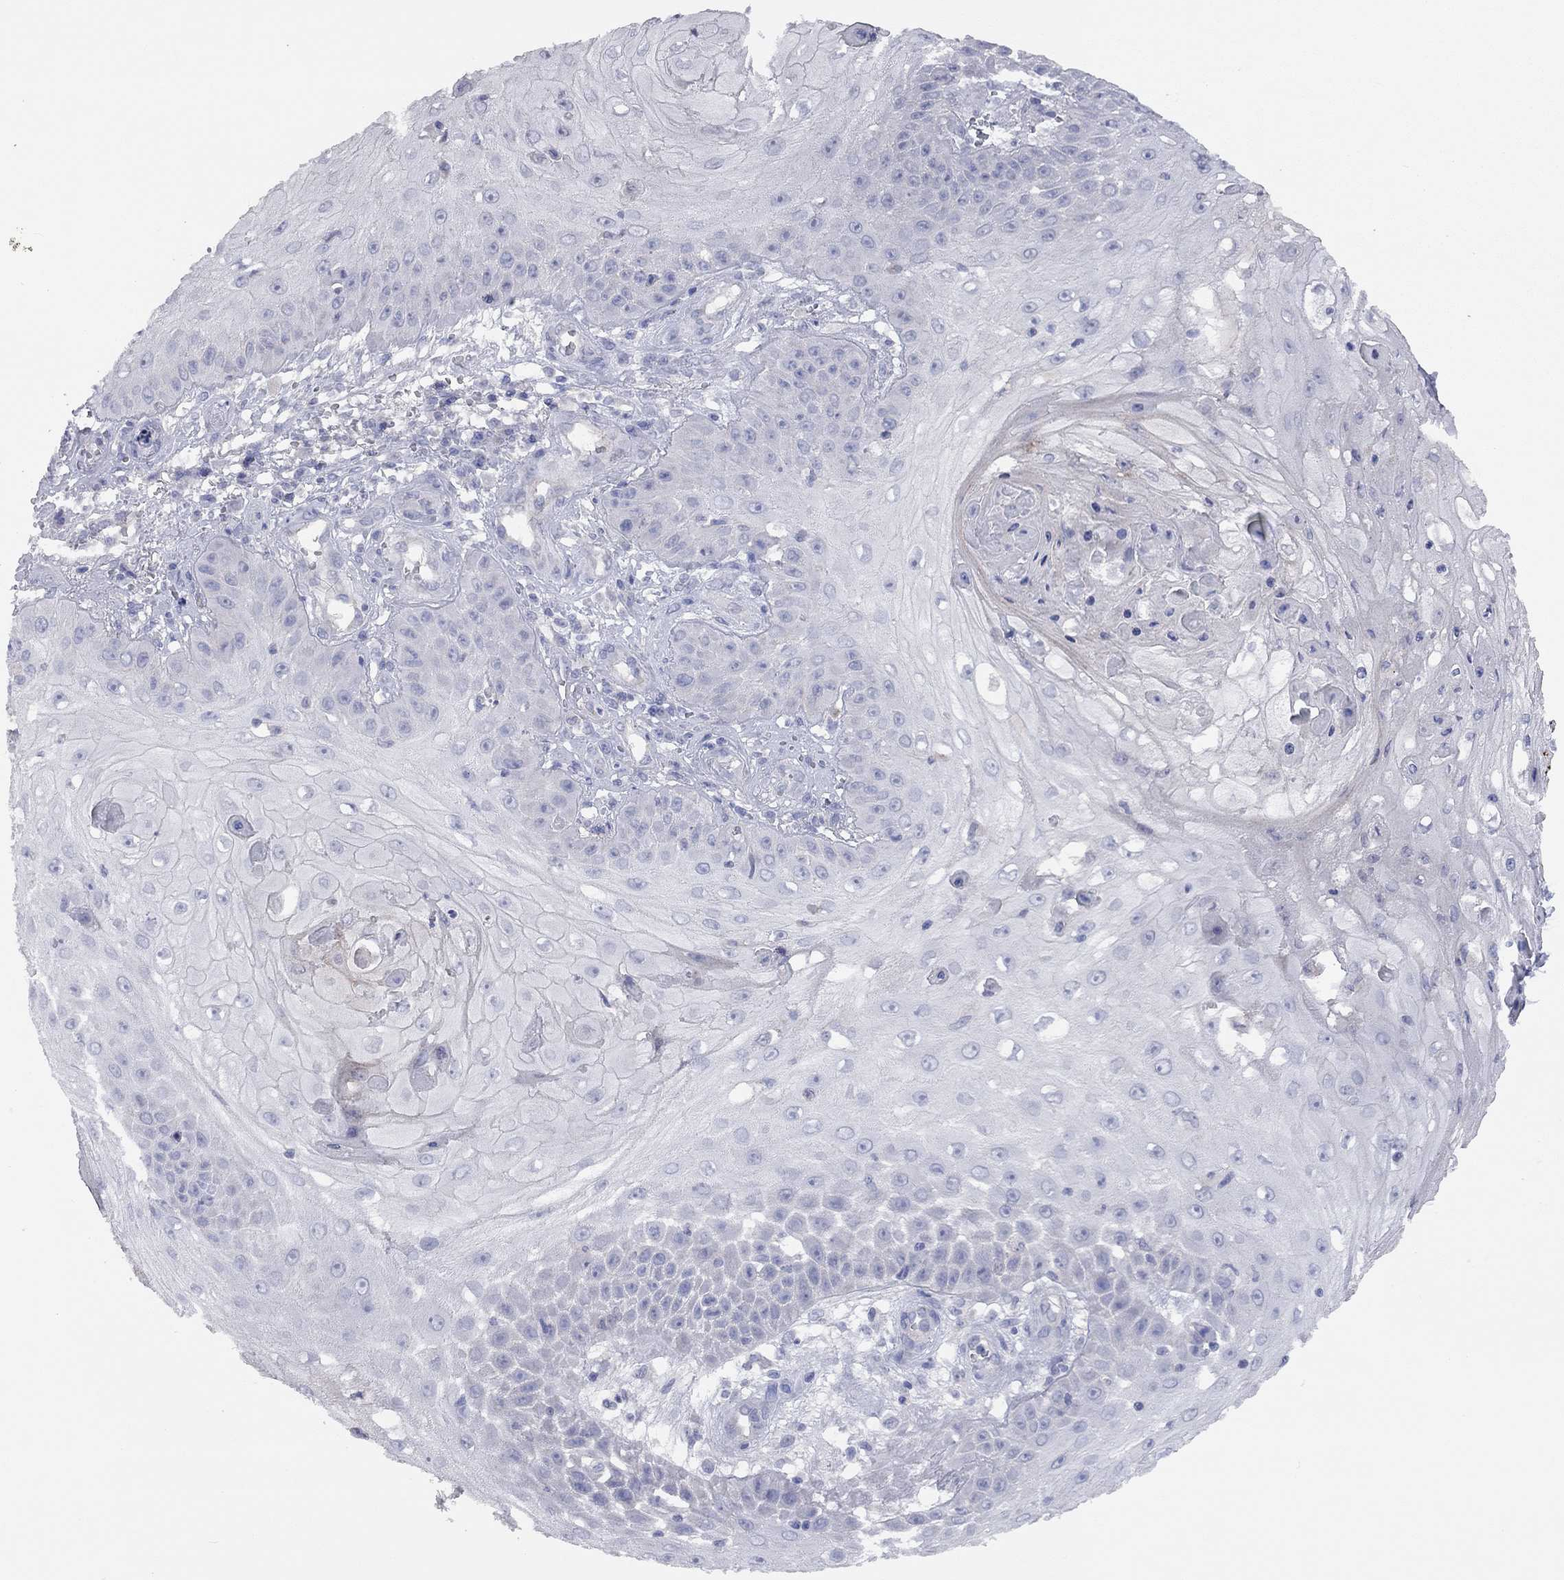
{"staining": {"intensity": "negative", "quantity": "none", "location": "none"}, "tissue": "skin cancer", "cell_type": "Tumor cells", "image_type": "cancer", "snomed": [{"axis": "morphology", "description": "Squamous cell carcinoma, NOS"}, {"axis": "topography", "description": "Skin"}], "caption": "Tumor cells show no significant expression in skin cancer.", "gene": "KCNB1", "patient": {"sex": "male", "age": 70}}